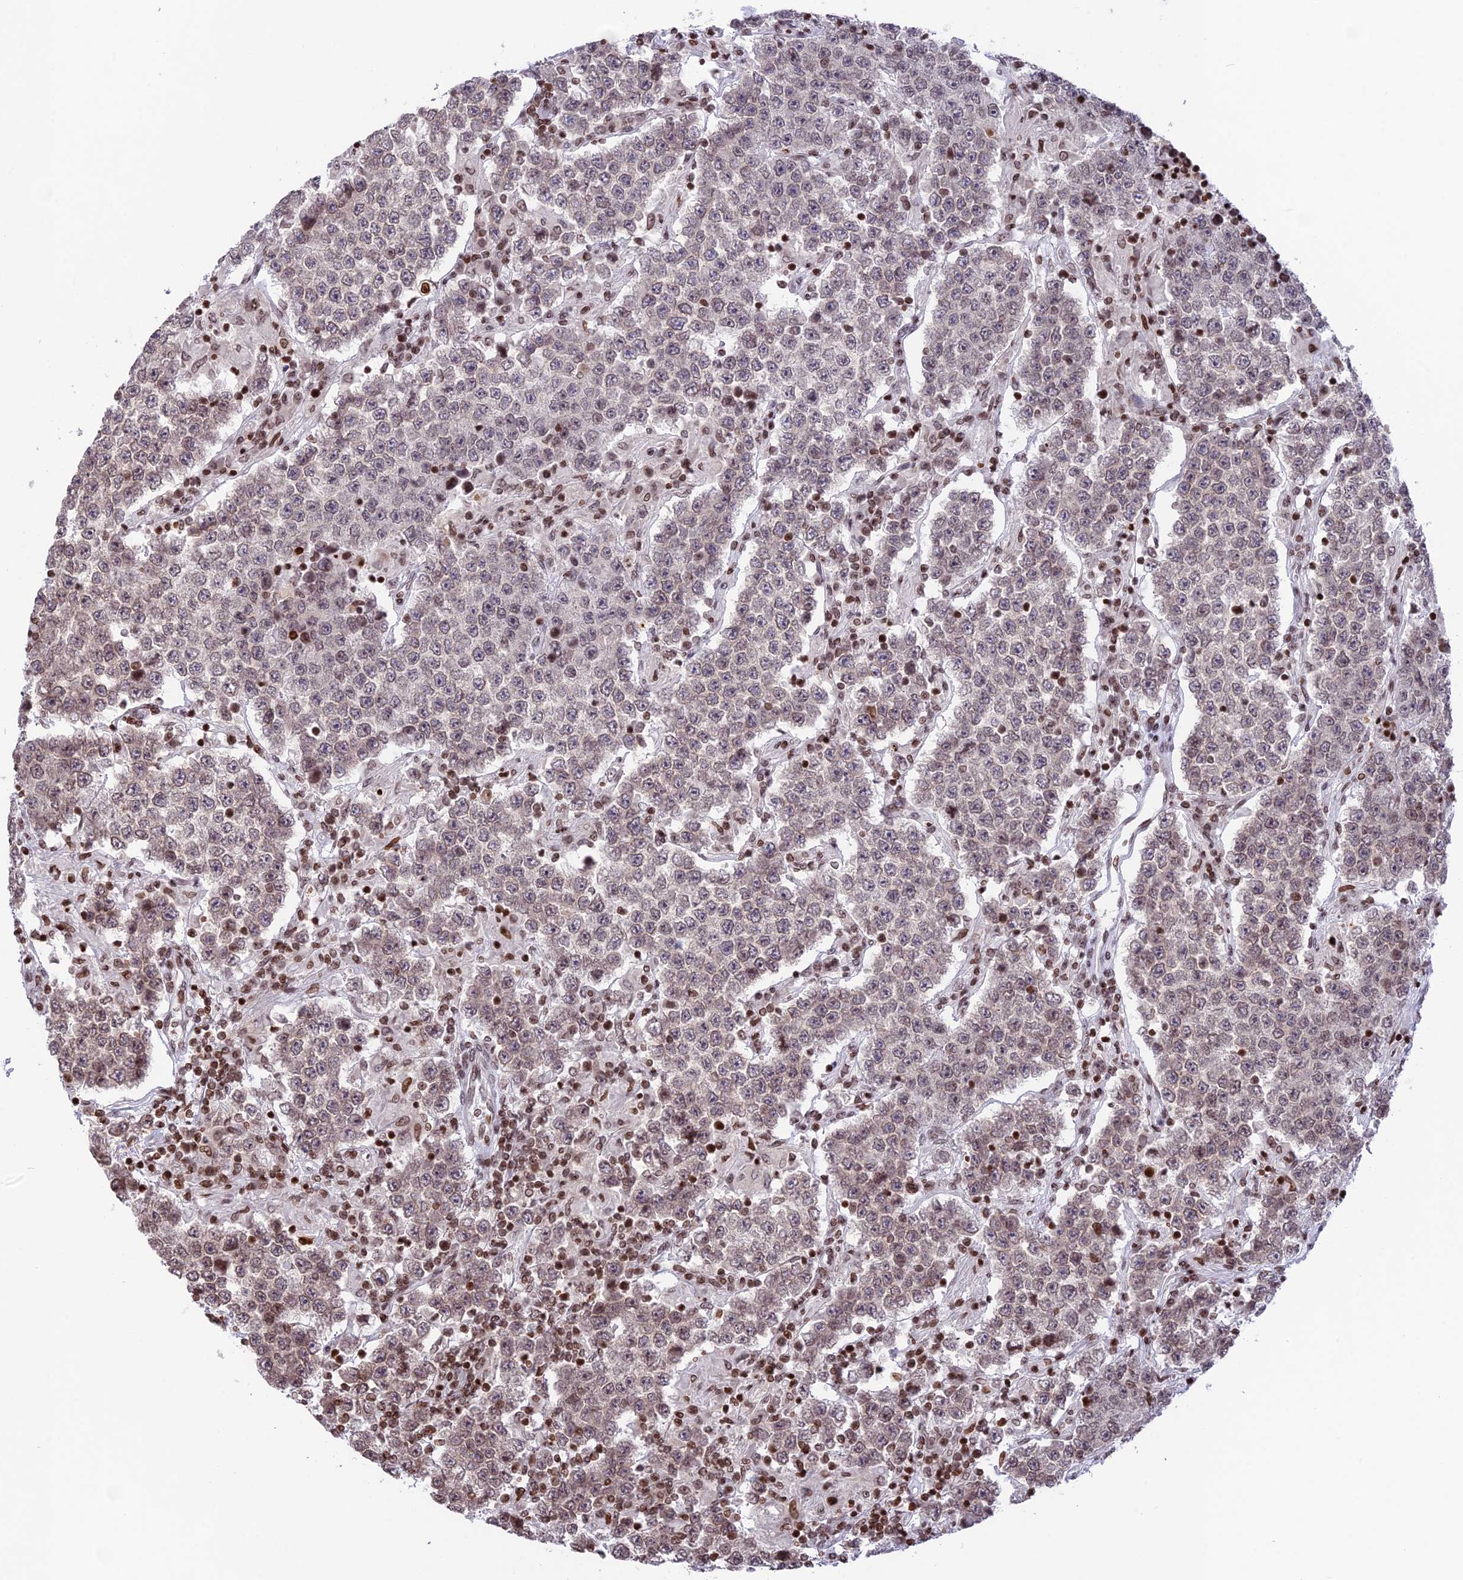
{"staining": {"intensity": "weak", "quantity": "25%-75%", "location": "nuclear"}, "tissue": "testis cancer", "cell_type": "Tumor cells", "image_type": "cancer", "snomed": [{"axis": "morphology", "description": "Normal tissue, NOS"}, {"axis": "morphology", "description": "Urothelial carcinoma, High grade"}, {"axis": "morphology", "description": "Seminoma, NOS"}, {"axis": "morphology", "description": "Carcinoma, Embryonal, NOS"}, {"axis": "topography", "description": "Urinary bladder"}, {"axis": "topography", "description": "Testis"}], "caption": "Protein expression analysis of human seminoma (testis) reveals weak nuclear positivity in about 25%-75% of tumor cells.", "gene": "TET2", "patient": {"sex": "male", "age": 41}}